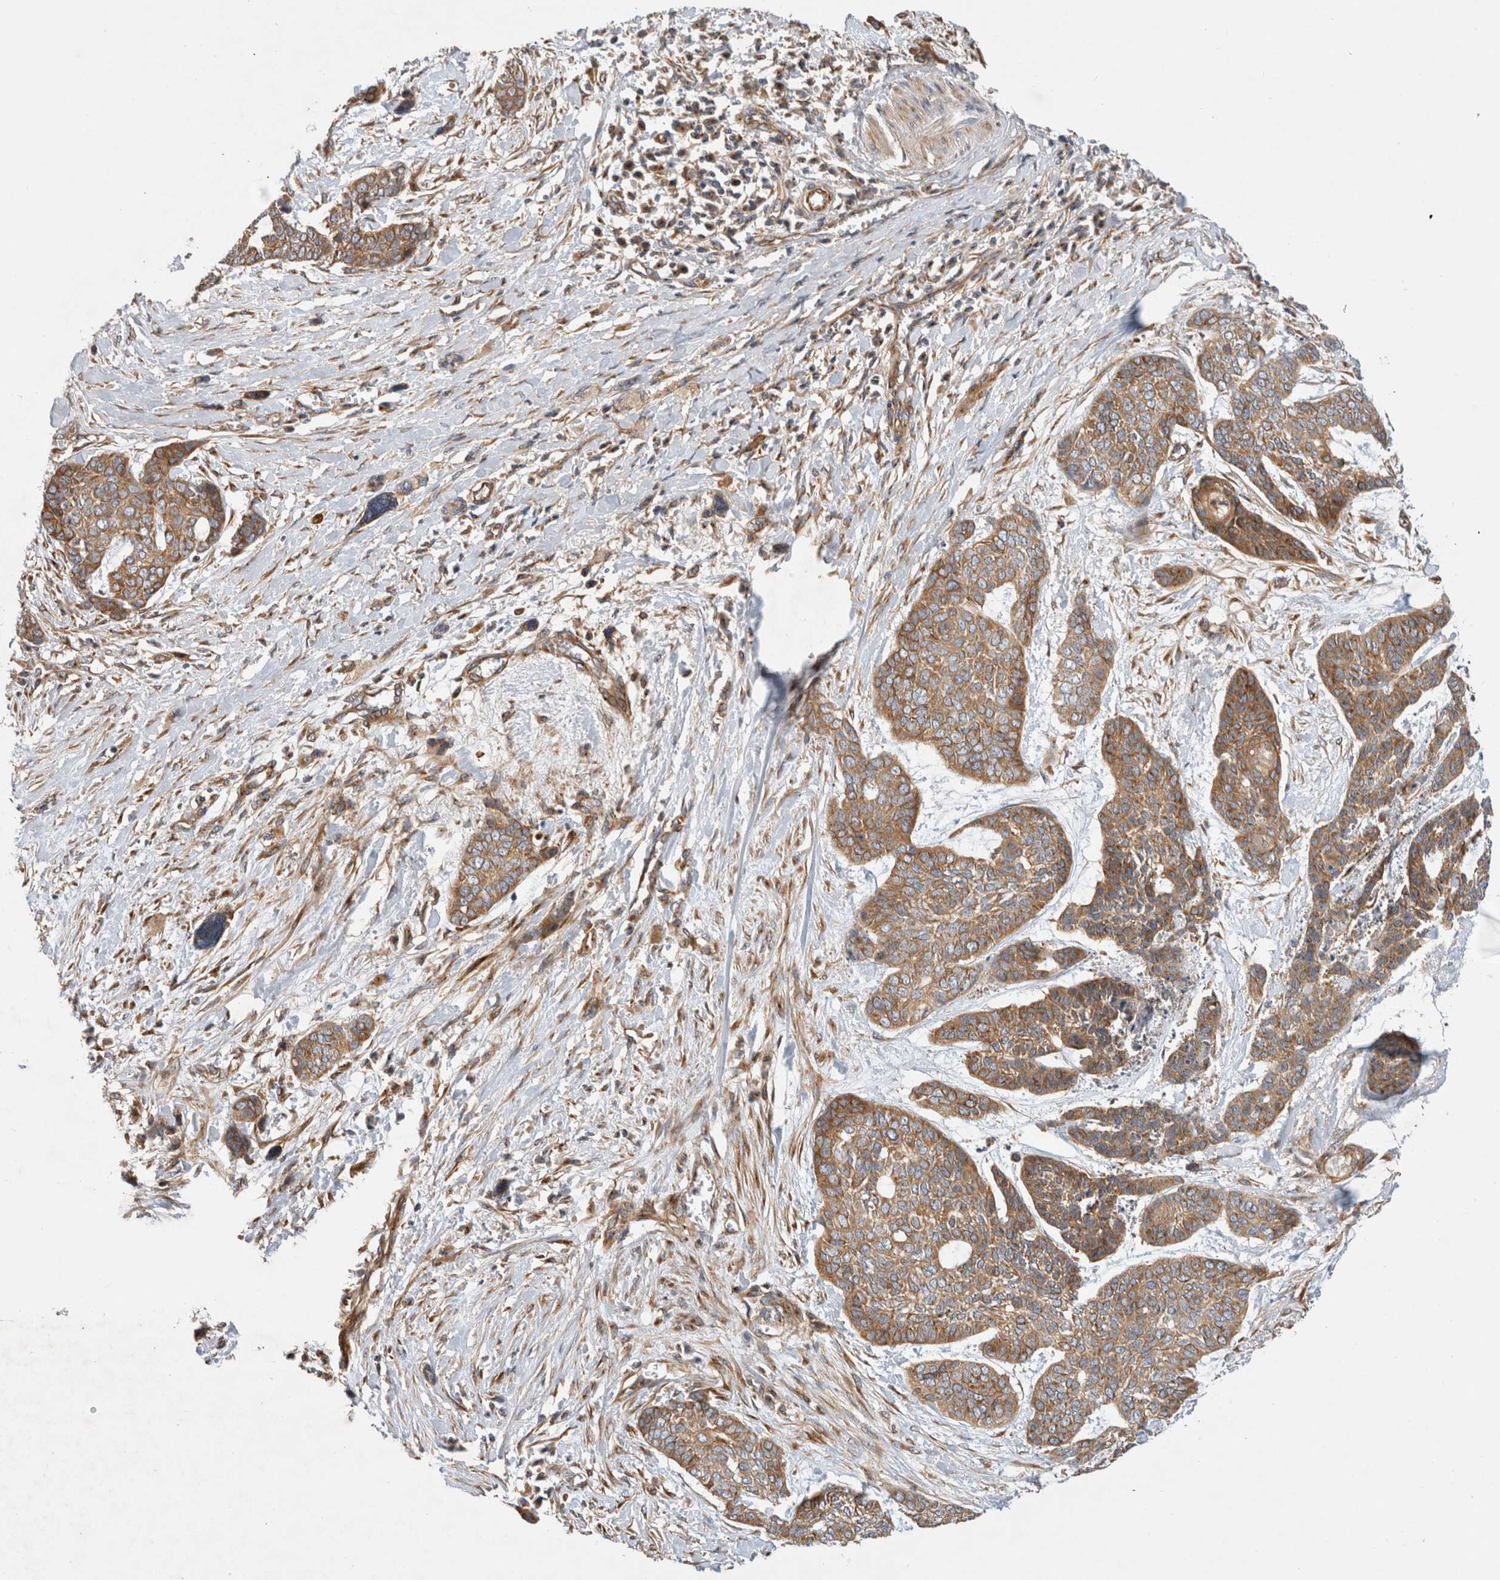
{"staining": {"intensity": "moderate", "quantity": ">75%", "location": "cytoplasmic/membranous"}, "tissue": "skin cancer", "cell_type": "Tumor cells", "image_type": "cancer", "snomed": [{"axis": "morphology", "description": "Basal cell carcinoma"}, {"axis": "topography", "description": "Skin"}], "caption": "Skin basal cell carcinoma was stained to show a protein in brown. There is medium levels of moderate cytoplasmic/membranous positivity in approximately >75% of tumor cells.", "gene": "GPR150", "patient": {"sex": "female", "age": 64}}